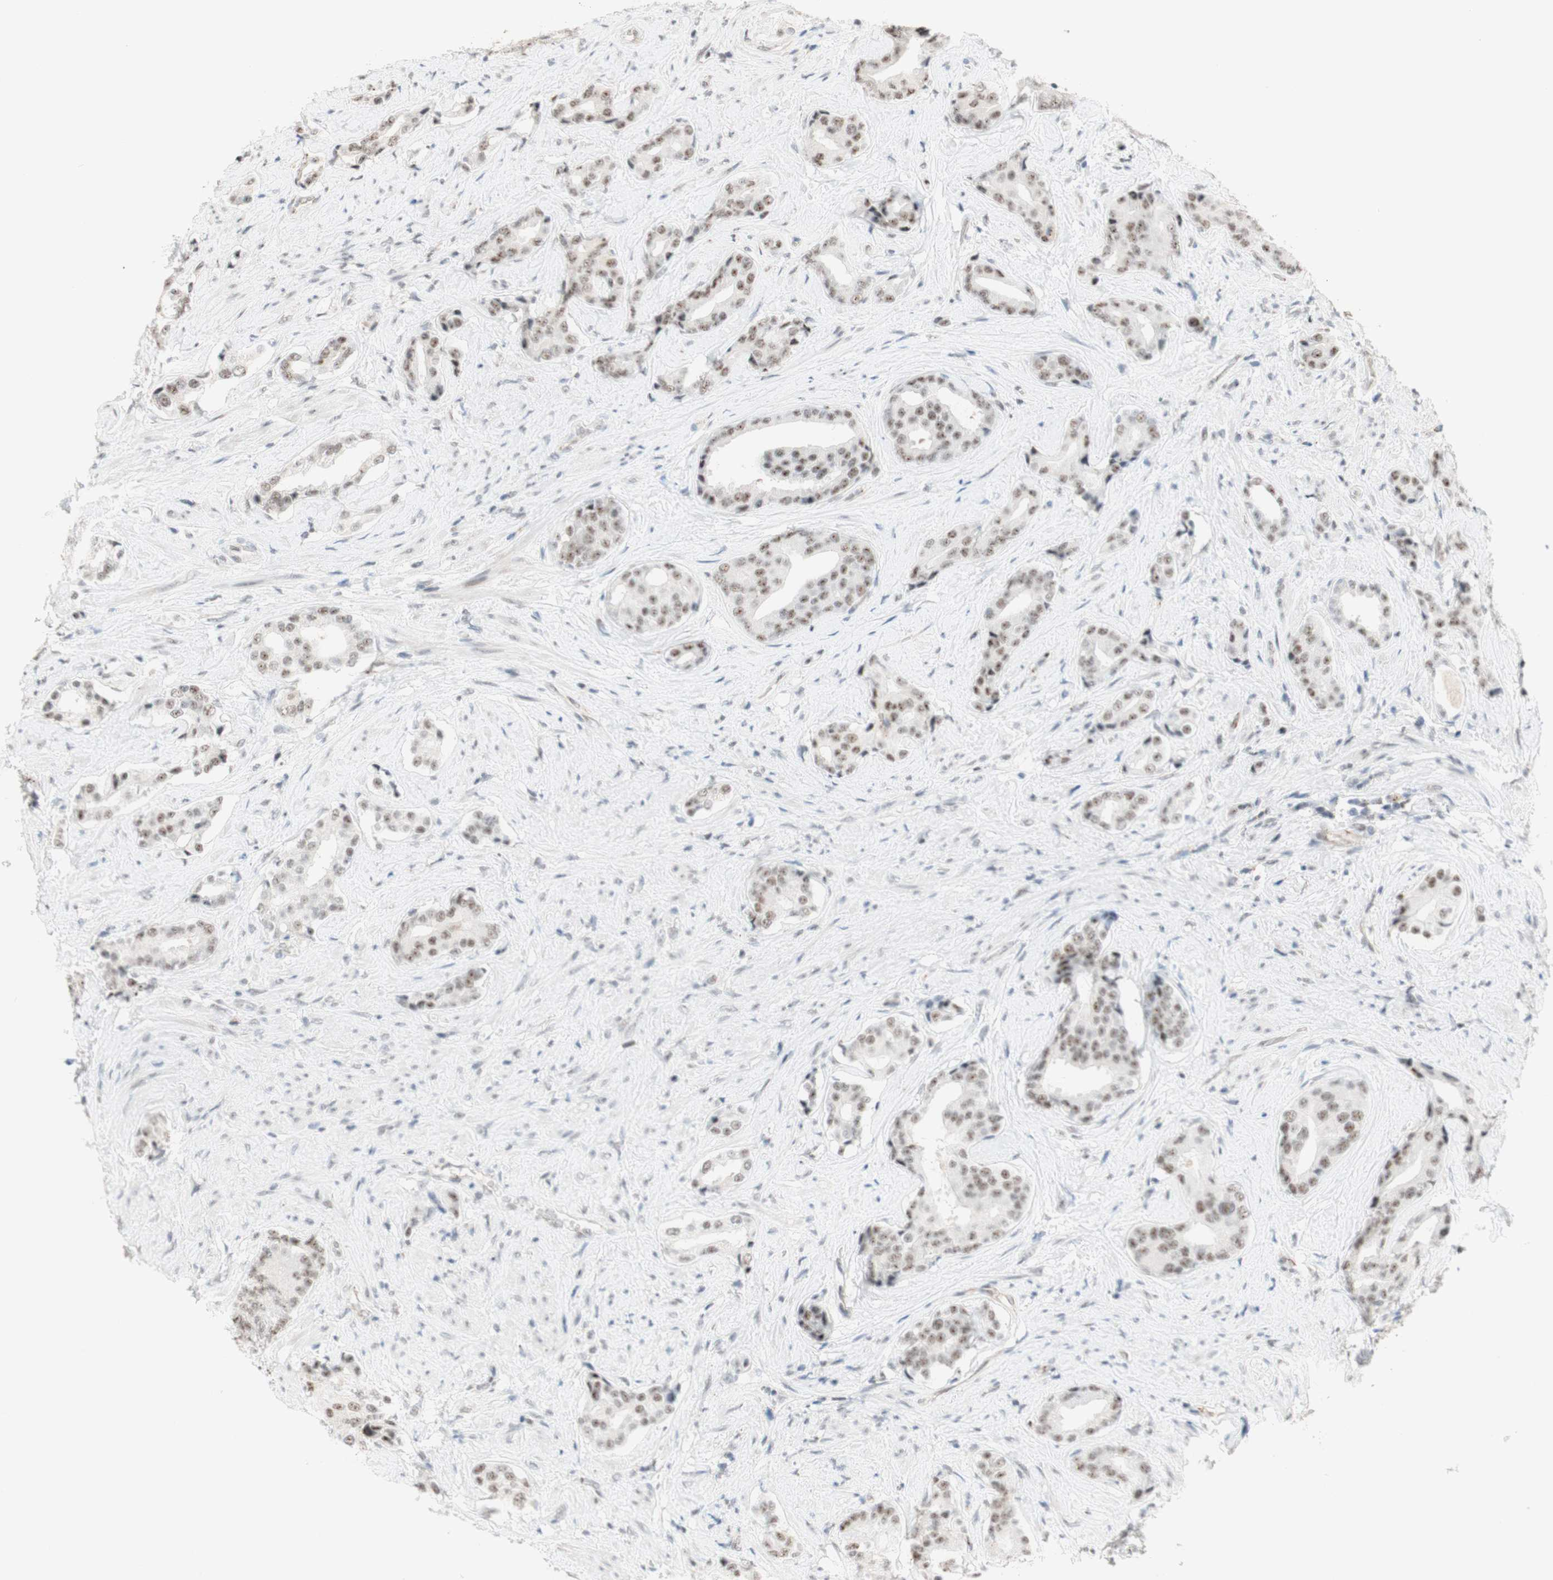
{"staining": {"intensity": "weak", "quantity": ">75%", "location": "nuclear"}, "tissue": "prostate cancer", "cell_type": "Tumor cells", "image_type": "cancer", "snomed": [{"axis": "morphology", "description": "Adenocarcinoma, High grade"}, {"axis": "topography", "description": "Prostate"}], "caption": "About >75% of tumor cells in prostate adenocarcinoma (high-grade) display weak nuclear protein positivity as visualized by brown immunohistochemical staining.", "gene": "SAP18", "patient": {"sex": "male", "age": 71}}